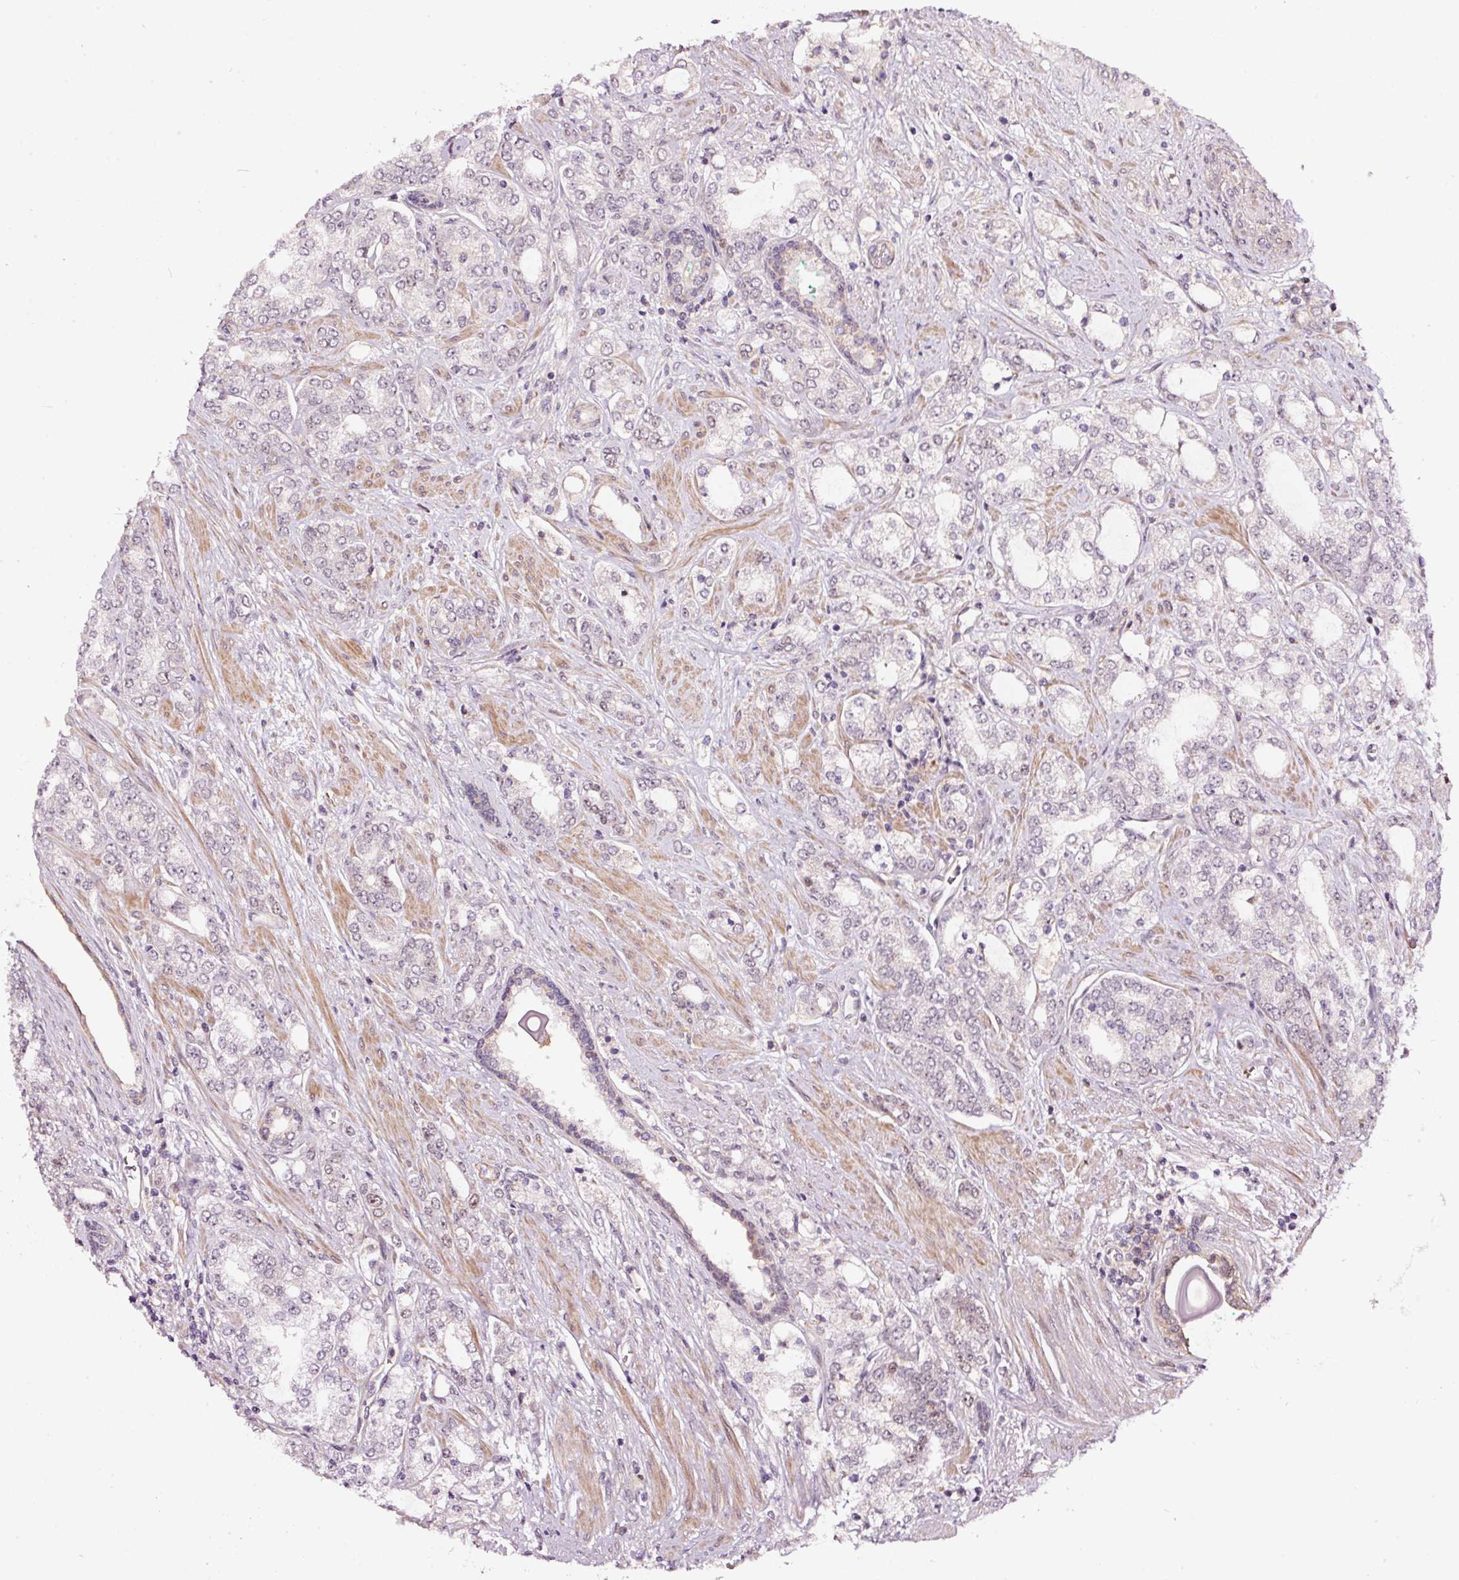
{"staining": {"intensity": "negative", "quantity": "none", "location": "none"}, "tissue": "prostate cancer", "cell_type": "Tumor cells", "image_type": "cancer", "snomed": [{"axis": "morphology", "description": "Adenocarcinoma, High grade"}, {"axis": "topography", "description": "Prostate"}], "caption": "High magnification brightfield microscopy of adenocarcinoma (high-grade) (prostate) stained with DAB (3,3'-diaminobenzidine) (brown) and counterstained with hematoxylin (blue): tumor cells show no significant expression.", "gene": "RFC4", "patient": {"sex": "male", "age": 64}}